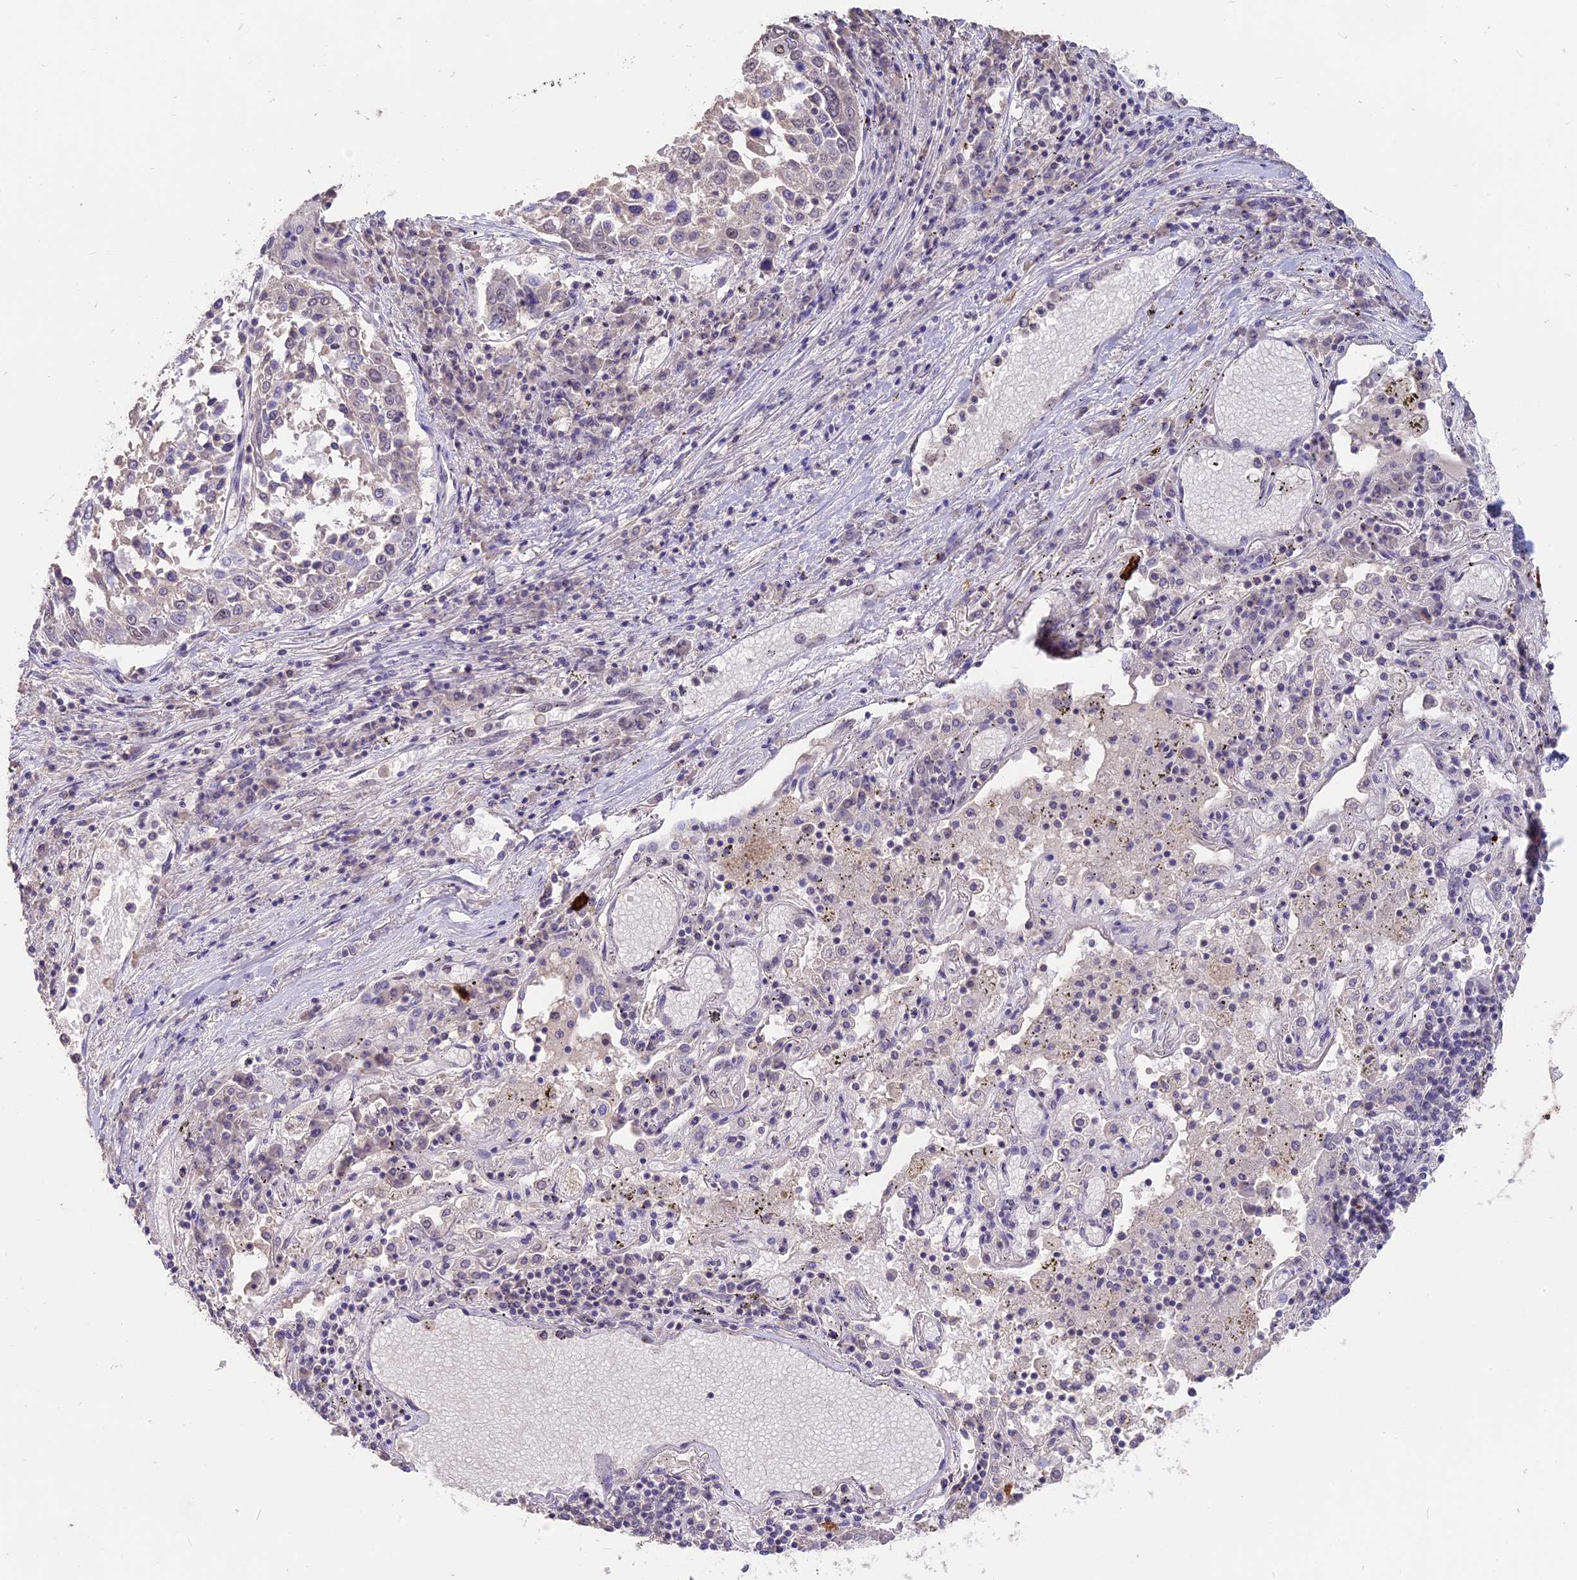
{"staining": {"intensity": "weak", "quantity": "<25%", "location": "nuclear"}, "tissue": "lung cancer", "cell_type": "Tumor cells", "image_type": "cancer", "snomed": [{"axis": "morphology", "description": "Squamous cell carcinoma, NOS"}, {"axis": "topography", "description": "Lung"}], "caption": "An IHC histopathology image of lung squamous cell carcinoma is shown. There is no staining in tumor cells of lung squamous cell carcinoma.", "gene": "SETD2", "patient": {"sex": "male", "age": 65}}